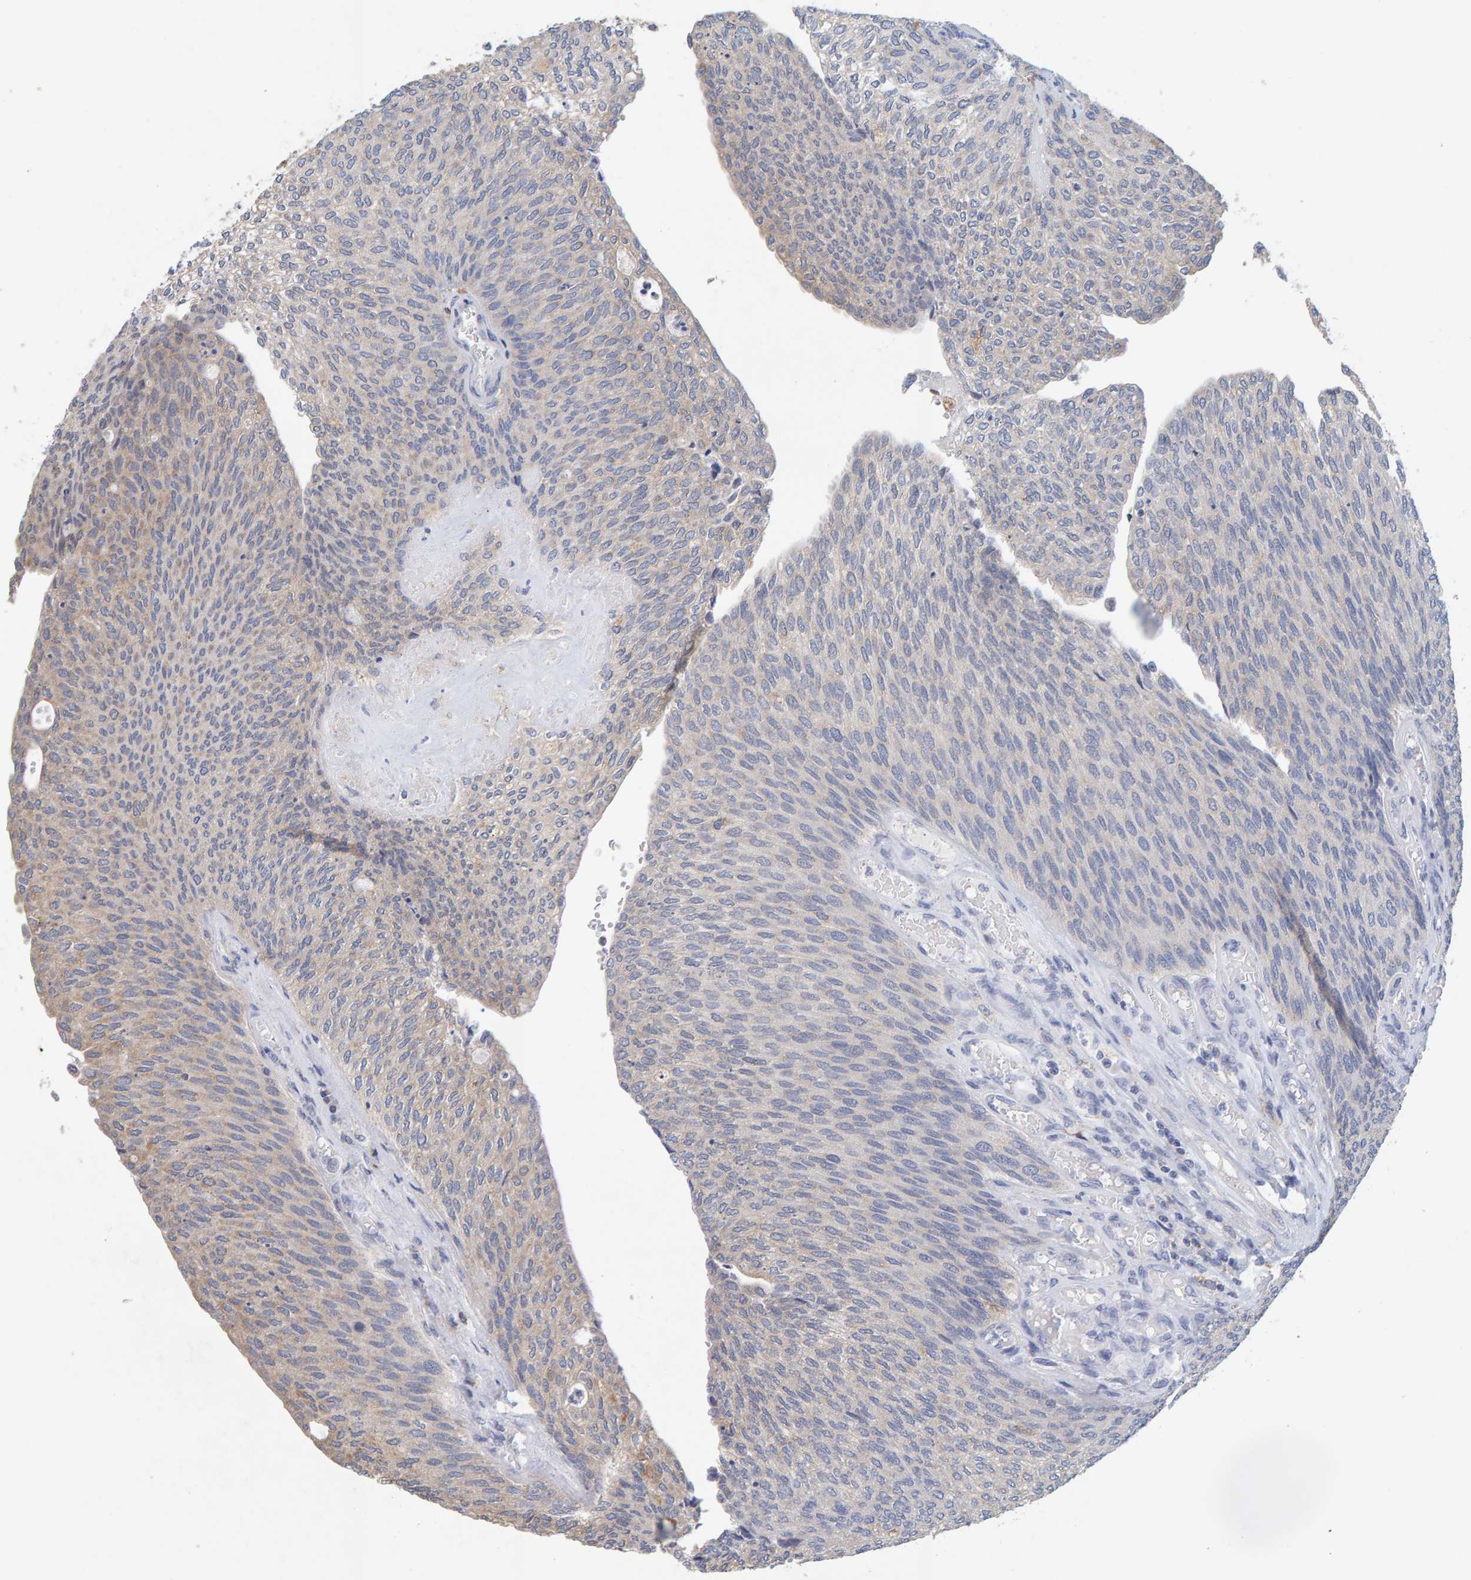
{"staining": {"intensity": "weak", "quantity": "<25%", "location": "cytoplasmic/membranous"}, "tissue": "urothelial cancer", "cell_type": "Tumor cells", "image_type": "cancer", "snomed": [{"axis": "morphology", "description": "Urothelial carcinoma, Low grade"}, {"axis": "topography", "description": "Urinary bladder"}], "caption": "There is no significant expression in tumor cells of low-grade urothelial carcinoma.", "gene": "SGPL1", "patient": {"sex": "female", "age": 79}}